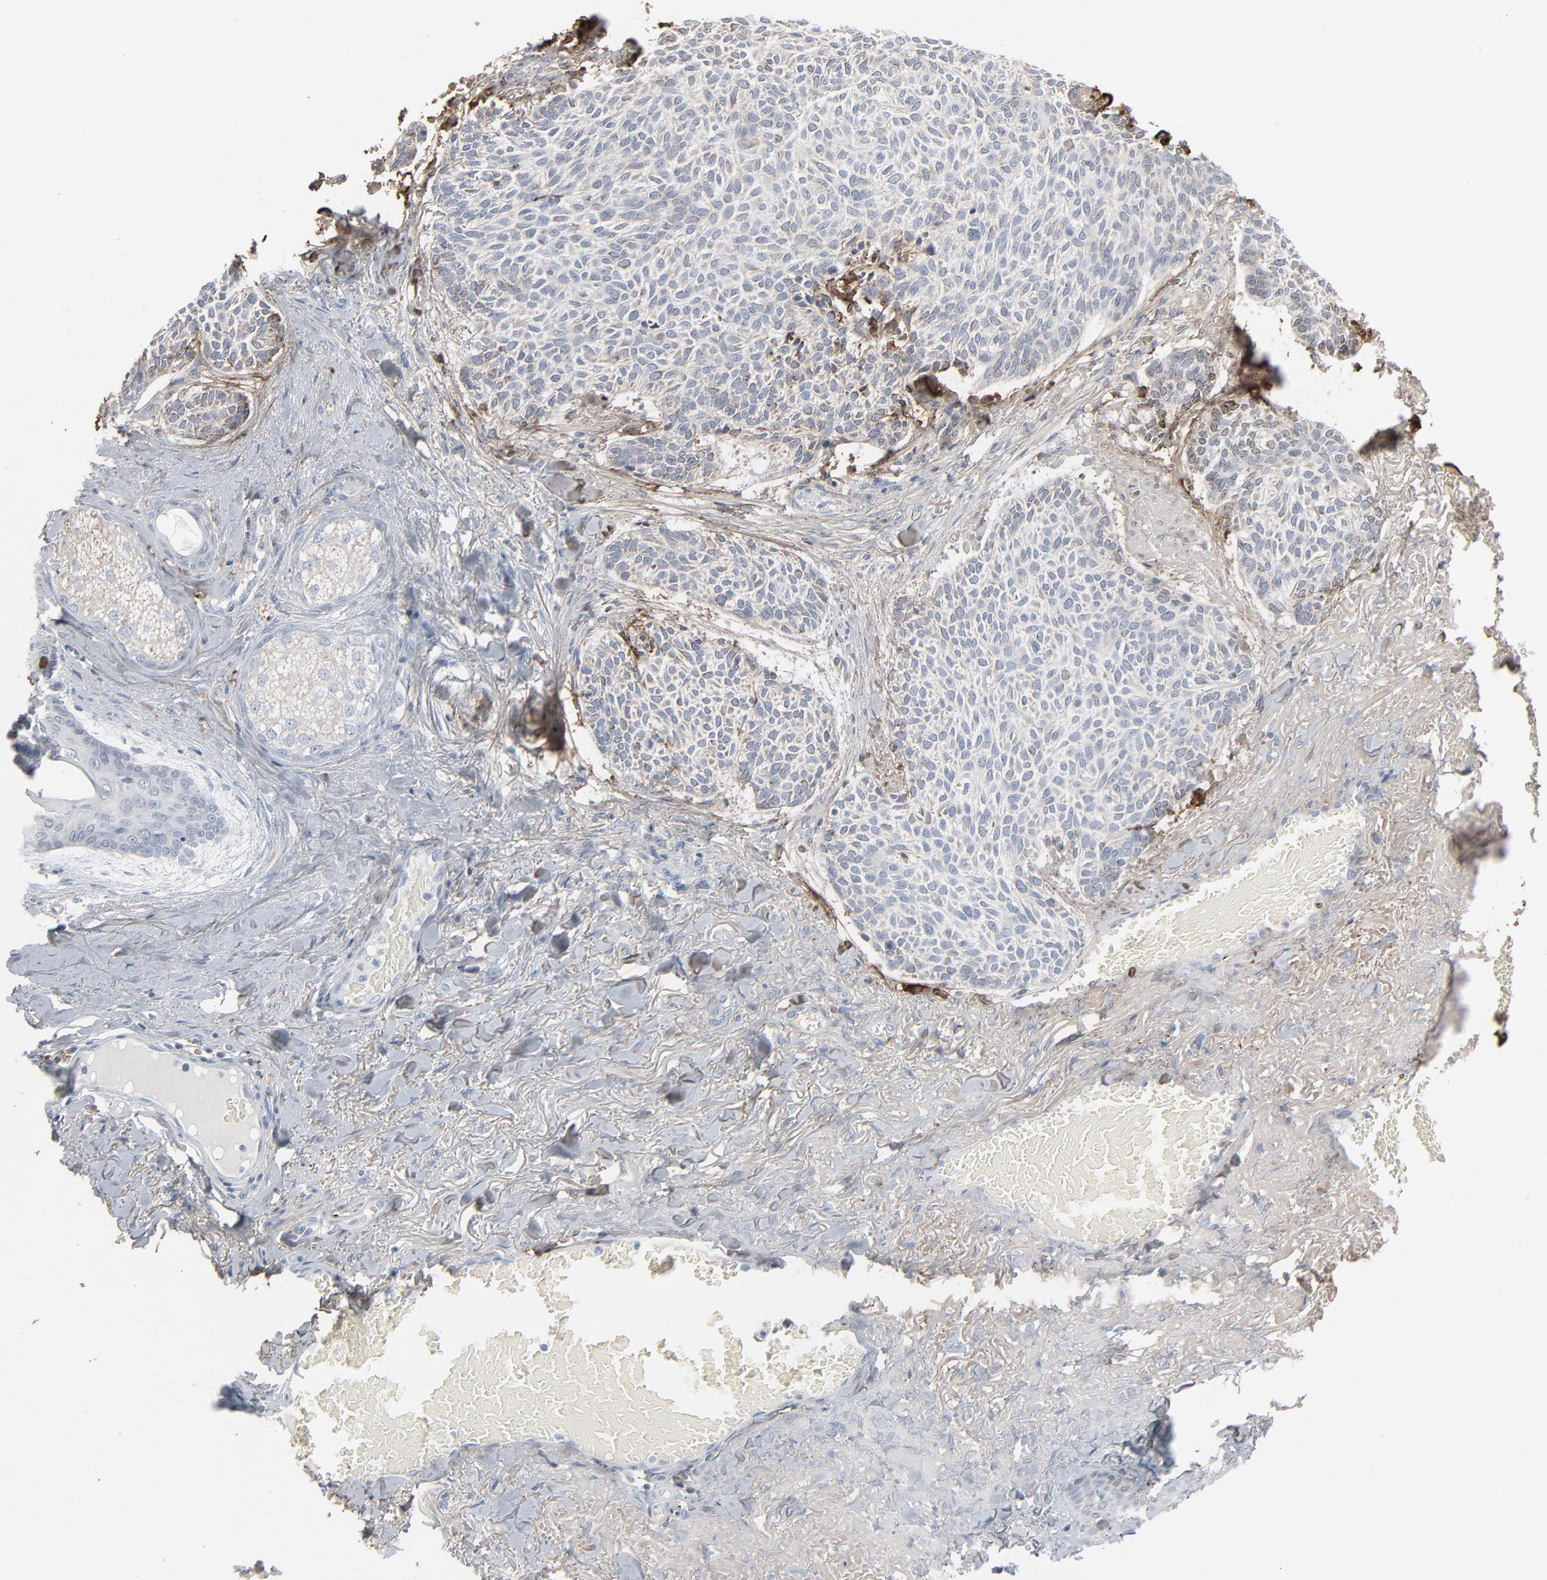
{"staining": {"intensity": "negative", "quantity": "none", "location": "none"}, "tissue": "skin cancer", "cell_type": "Tumor cells", "image_type": "cancer", "snomed": [{"axis": "morphology", "description": "Normal tissue, NOS"}, {"axis": "morphology", "description": "Basal cell carcinoma"}, {"axis": "topography", "description": "Skin"}], "caption": "Immunohistochemistry of basal cell carcinoma (skin) shows no positivity in tumor cells.", "gene": "BGN", "patient": {"sex": "female", "age": 70}}